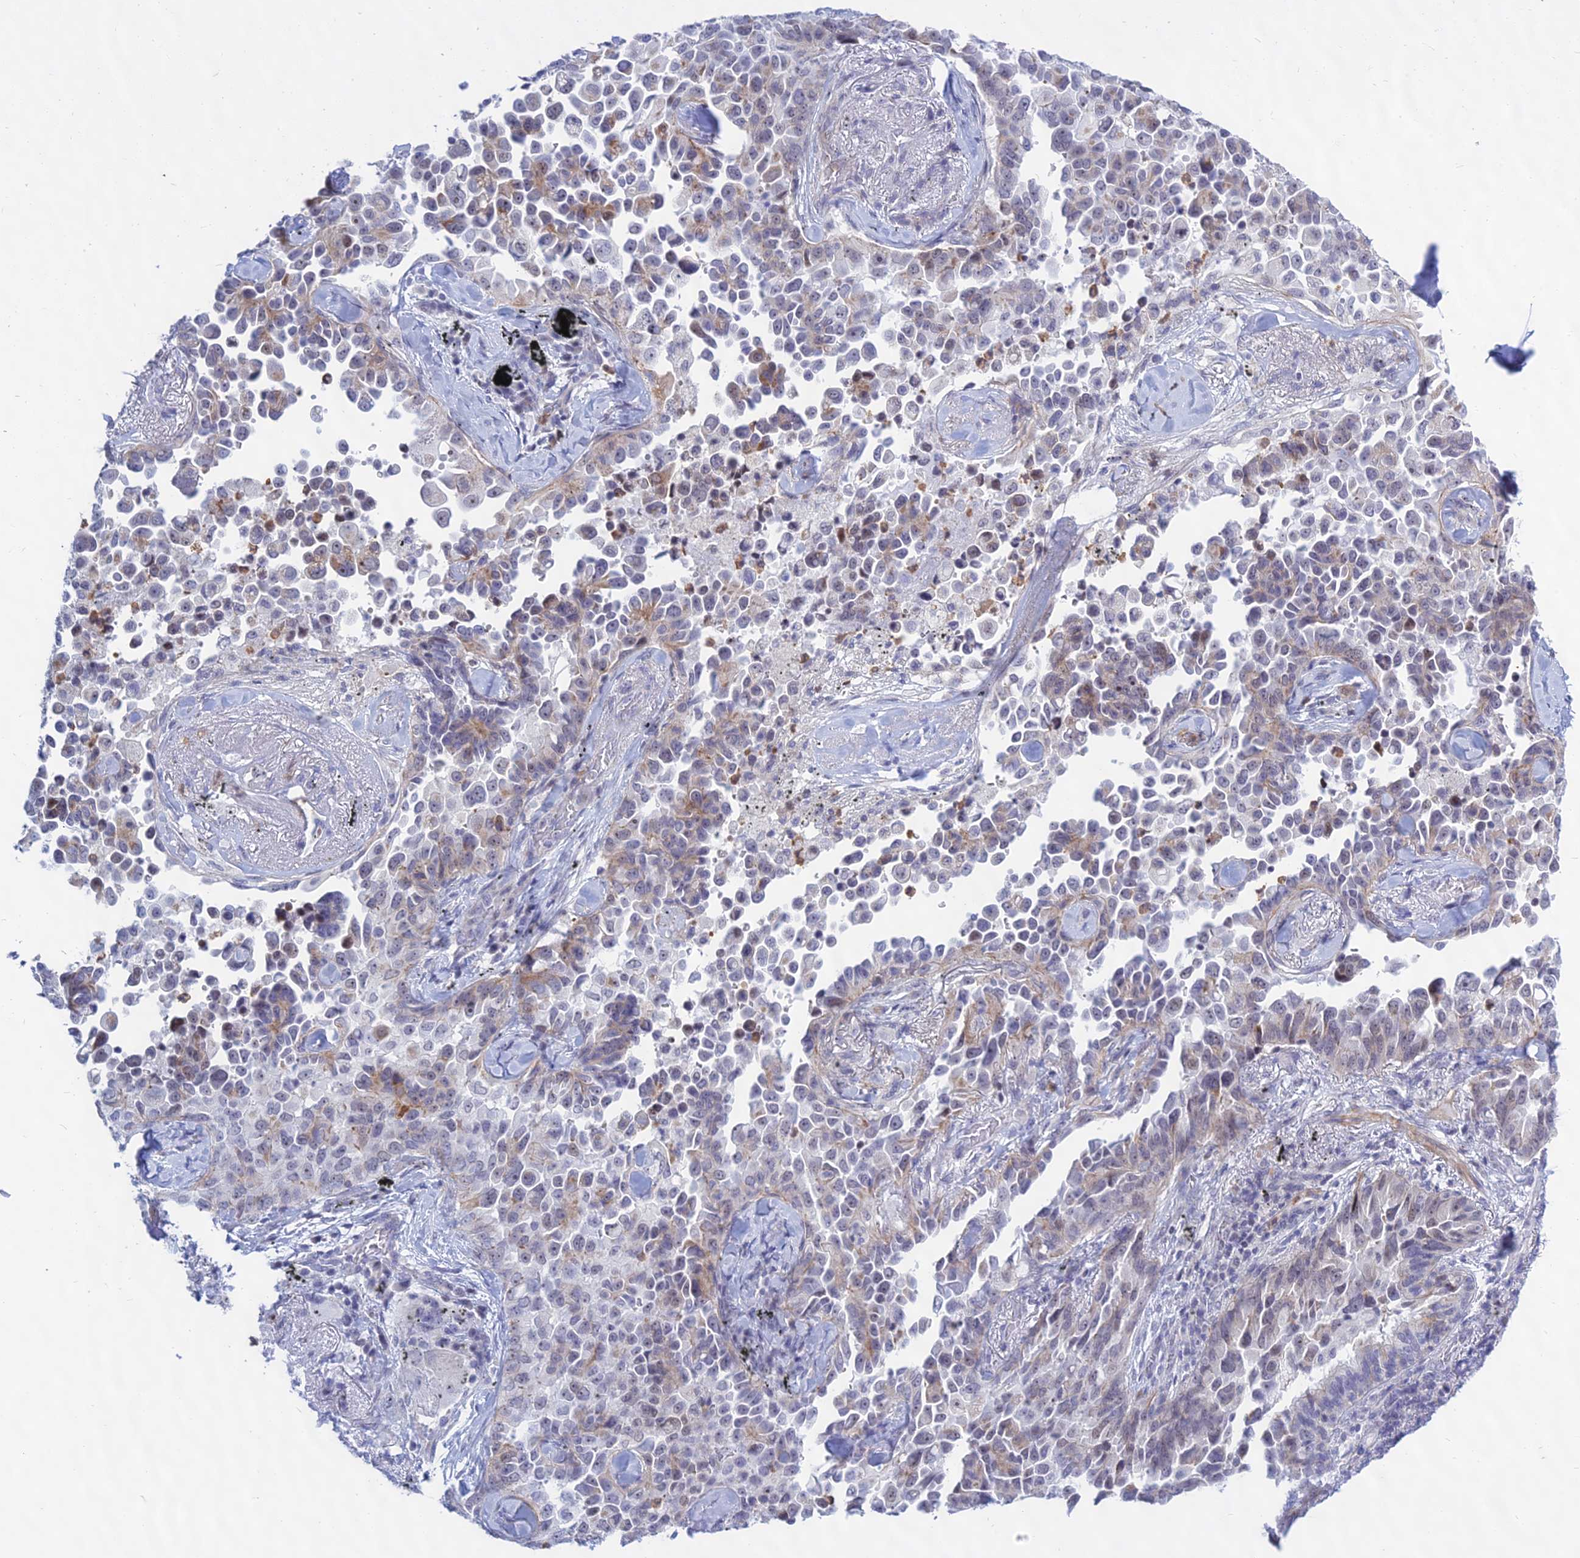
{"staining": {"intensity": "moderate", "quantity": "25%-75%", "location": "cytoplasmic/membranous"}, "tissue": "lung cancer", "cell_type": "Tumor cells", "image_type": "cancer", "snomed": [{"axis": "morphology", "description": "Adenocarcinoma, NOS"}, {"axis": "topography", "description": "Lung"}], "caption": "Moderate cytoplasmic/membranous protein positivity is seen in about 25%-75% of tumor cells in lung adenocarcinoma.", "gene": "KRR1", "patient": {"sex": "female", "age": 67}}